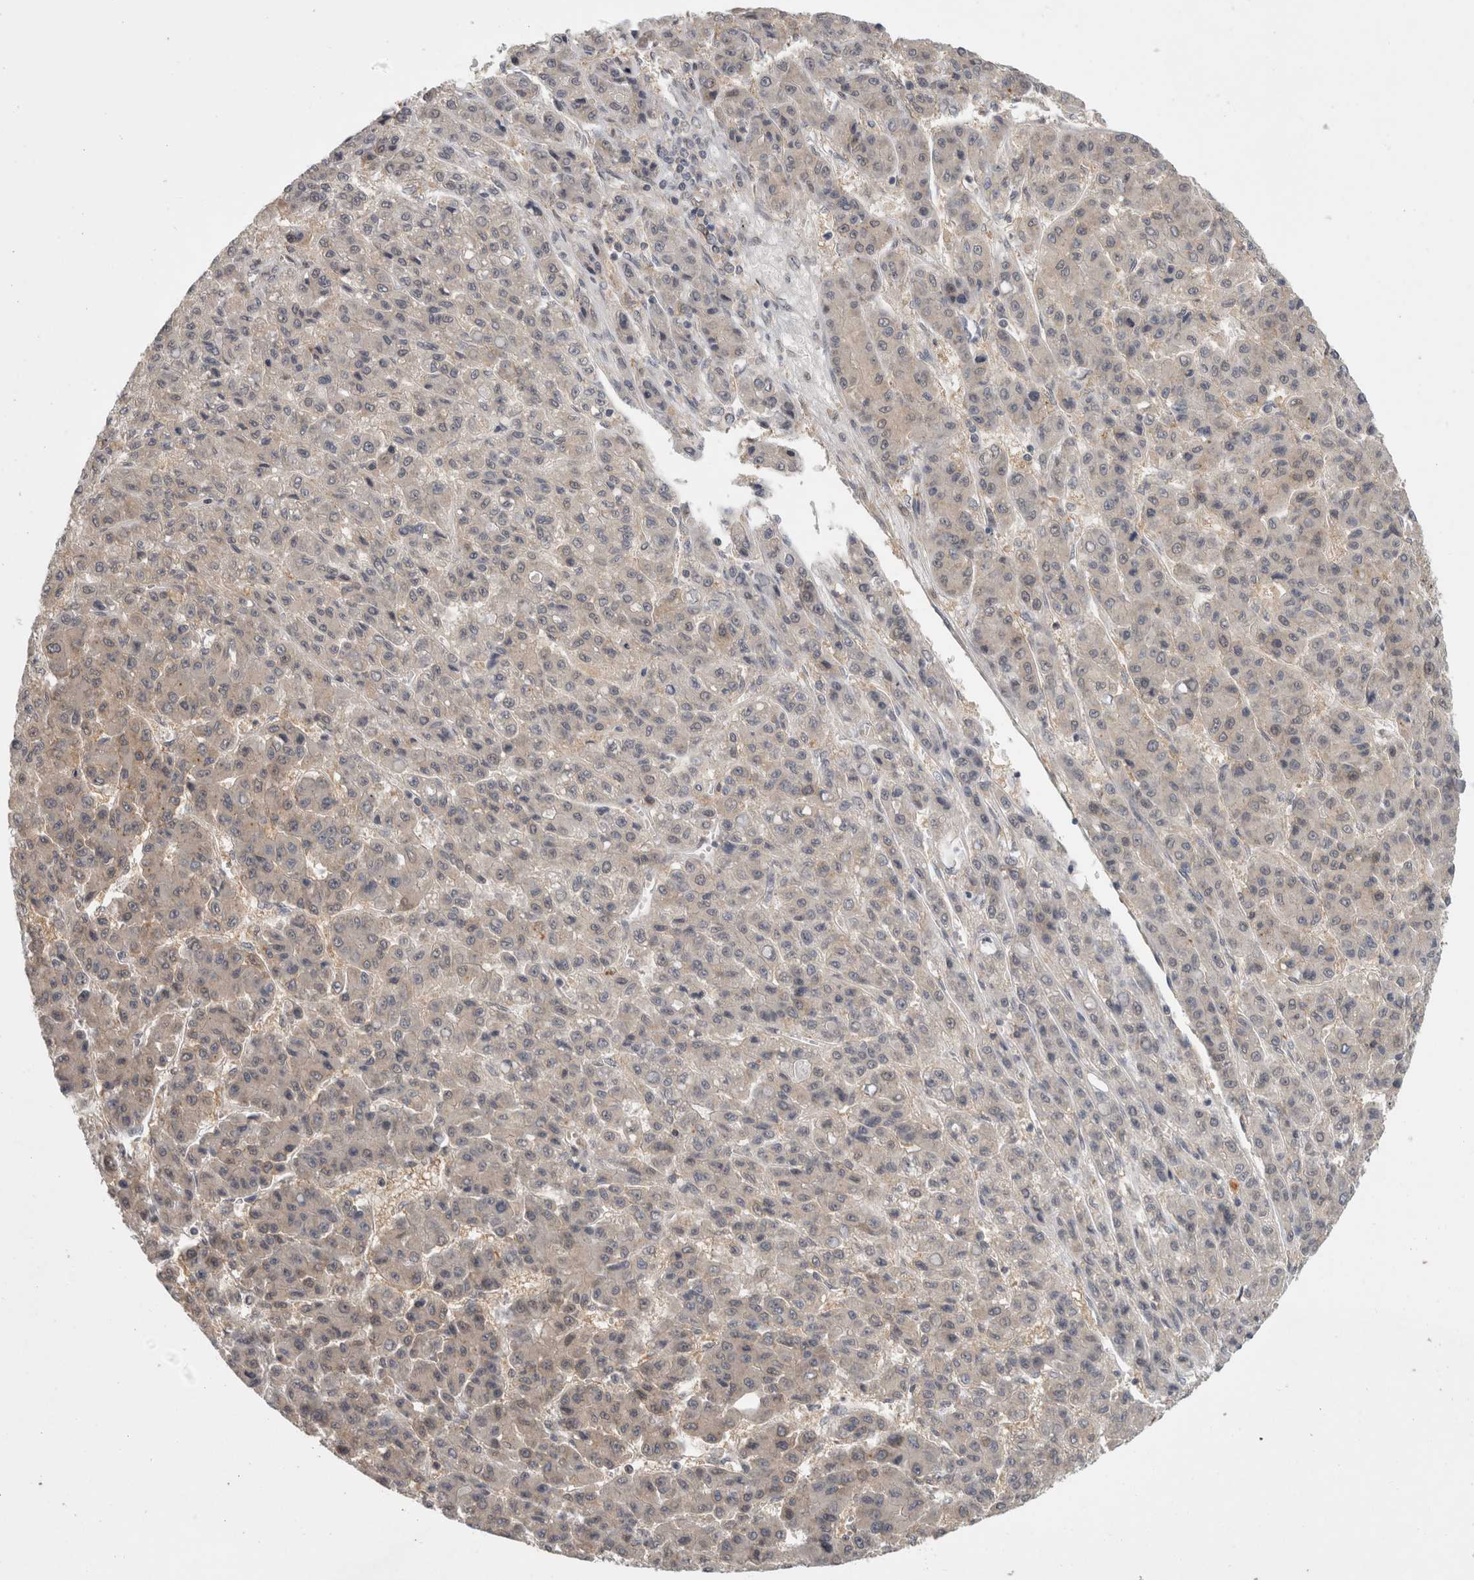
{"staining": {"intensity": "weak", "quantity": "<25%", "location": "cytoplasmic/membranous"}, "tissue": "liver cancer", "cell_type": "Tumor cells", "image_type": "cancer", "snomed": [{"axis": "morphology", "description": "Carcinoma, Hepatocellular, NOS"}, {"axis": "topography", "description": "Liver"}], "caption": "This is an immunohistochemistry photomicrograph of human hepatocellular carcinoma (liver). There is no staining in tumor cells.", "gene": "PIGP", "patient": {"sex": "male", "age": 70}}